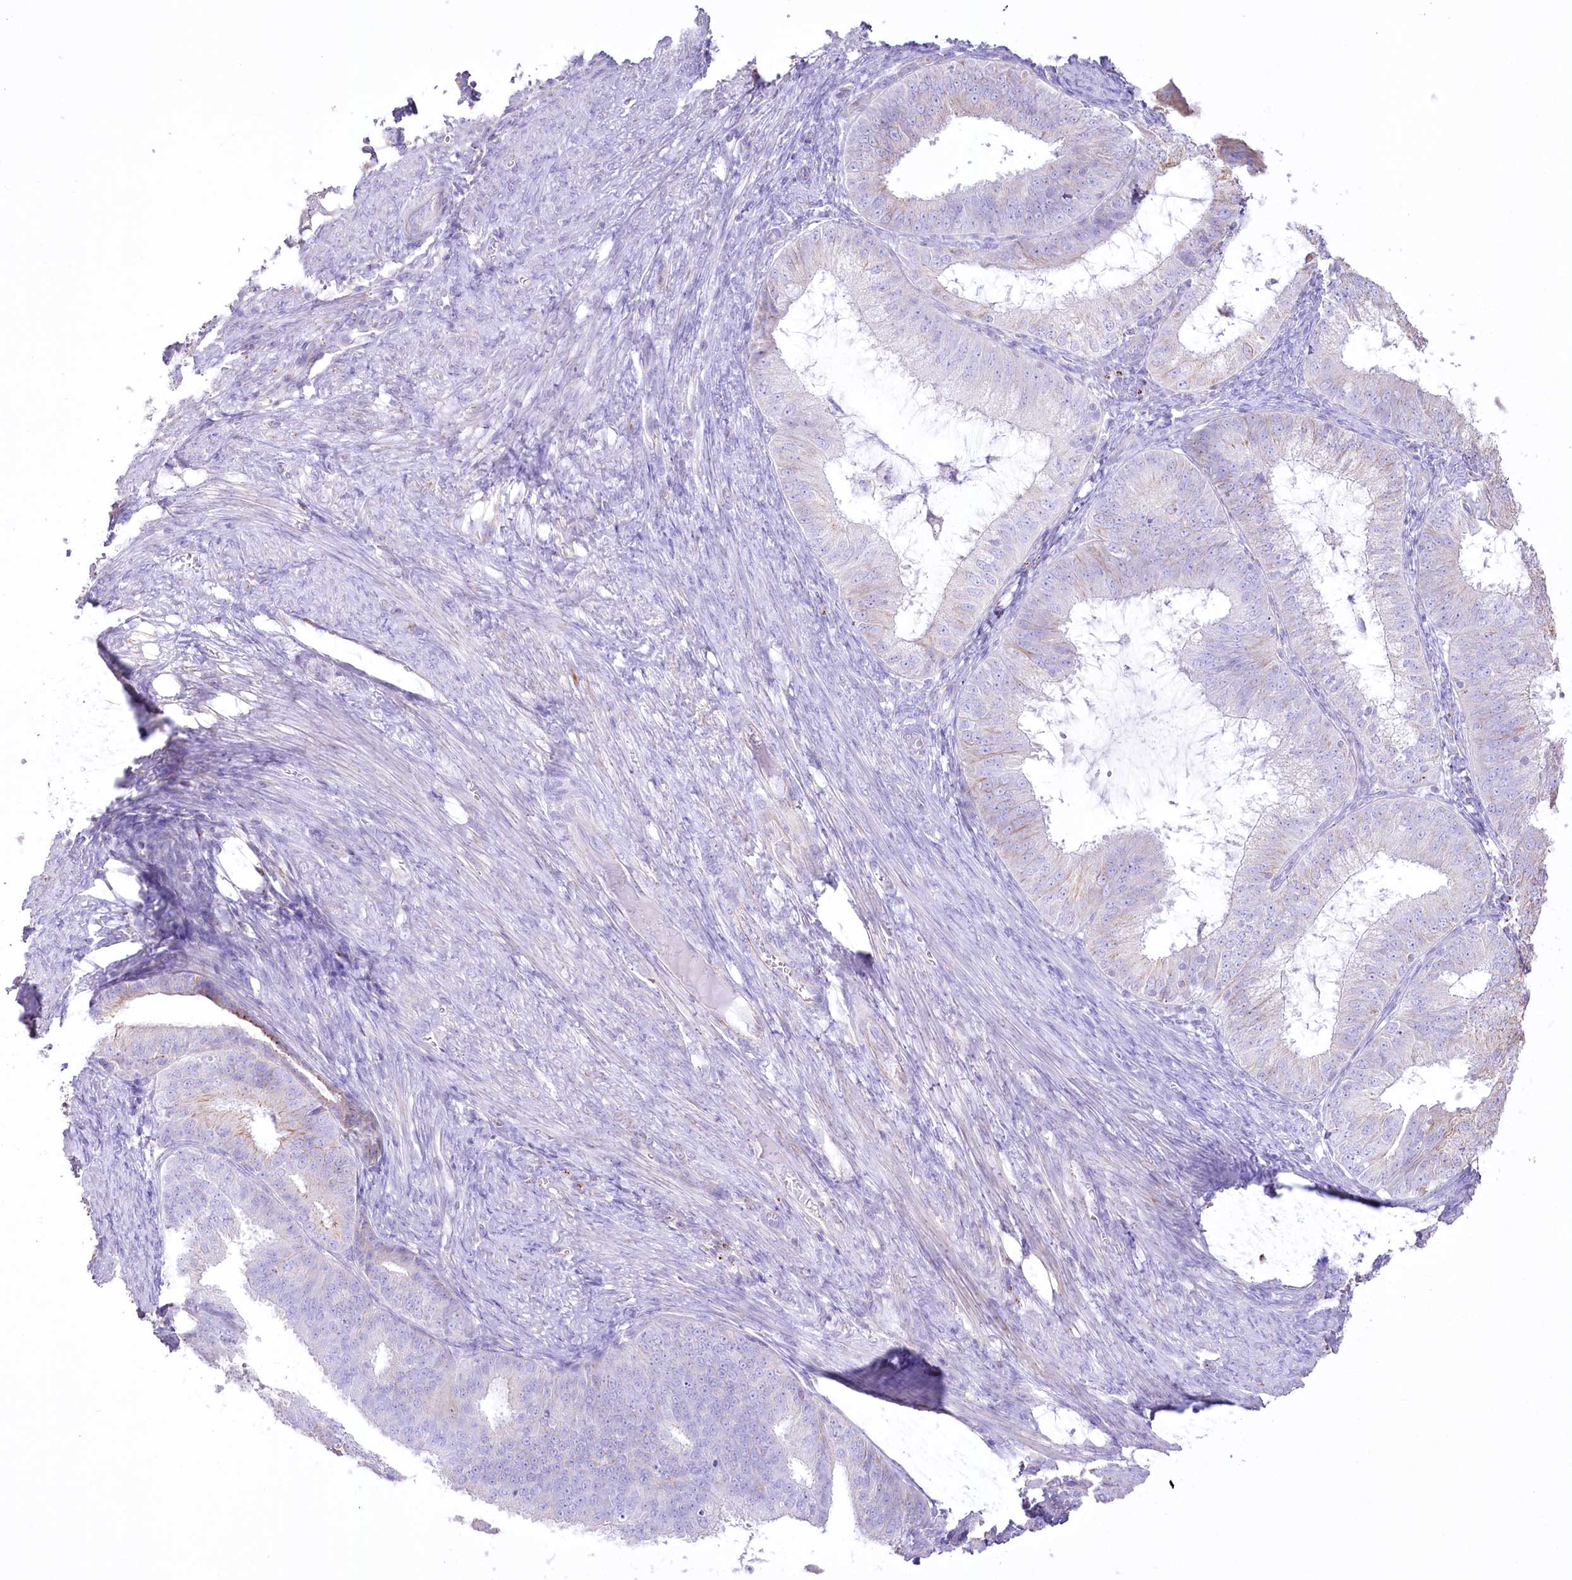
{"staining": {"intensity": "negative", "quantity": "none", "location": "none"}, "tissue": "endometrial cancer", "cell_type": "Tumor cells", "image_type": "cancer", "snomed": [{"axis": "morphology", "description": "Adenocarcinoma, NOS"}, {"axis": "topography", "description": "Endometrium"}], "caption": "Immunohistochemistry (IHC) image of human adenocarcinoma (endometrial) stained for a protein (brown), which displays no expression in tumor cells. (Brightfield microscopy of DAB immunohistochemistry at high magnification).", "gene": "FAM216A", "patient": {"sex": "female", "age": 51}}